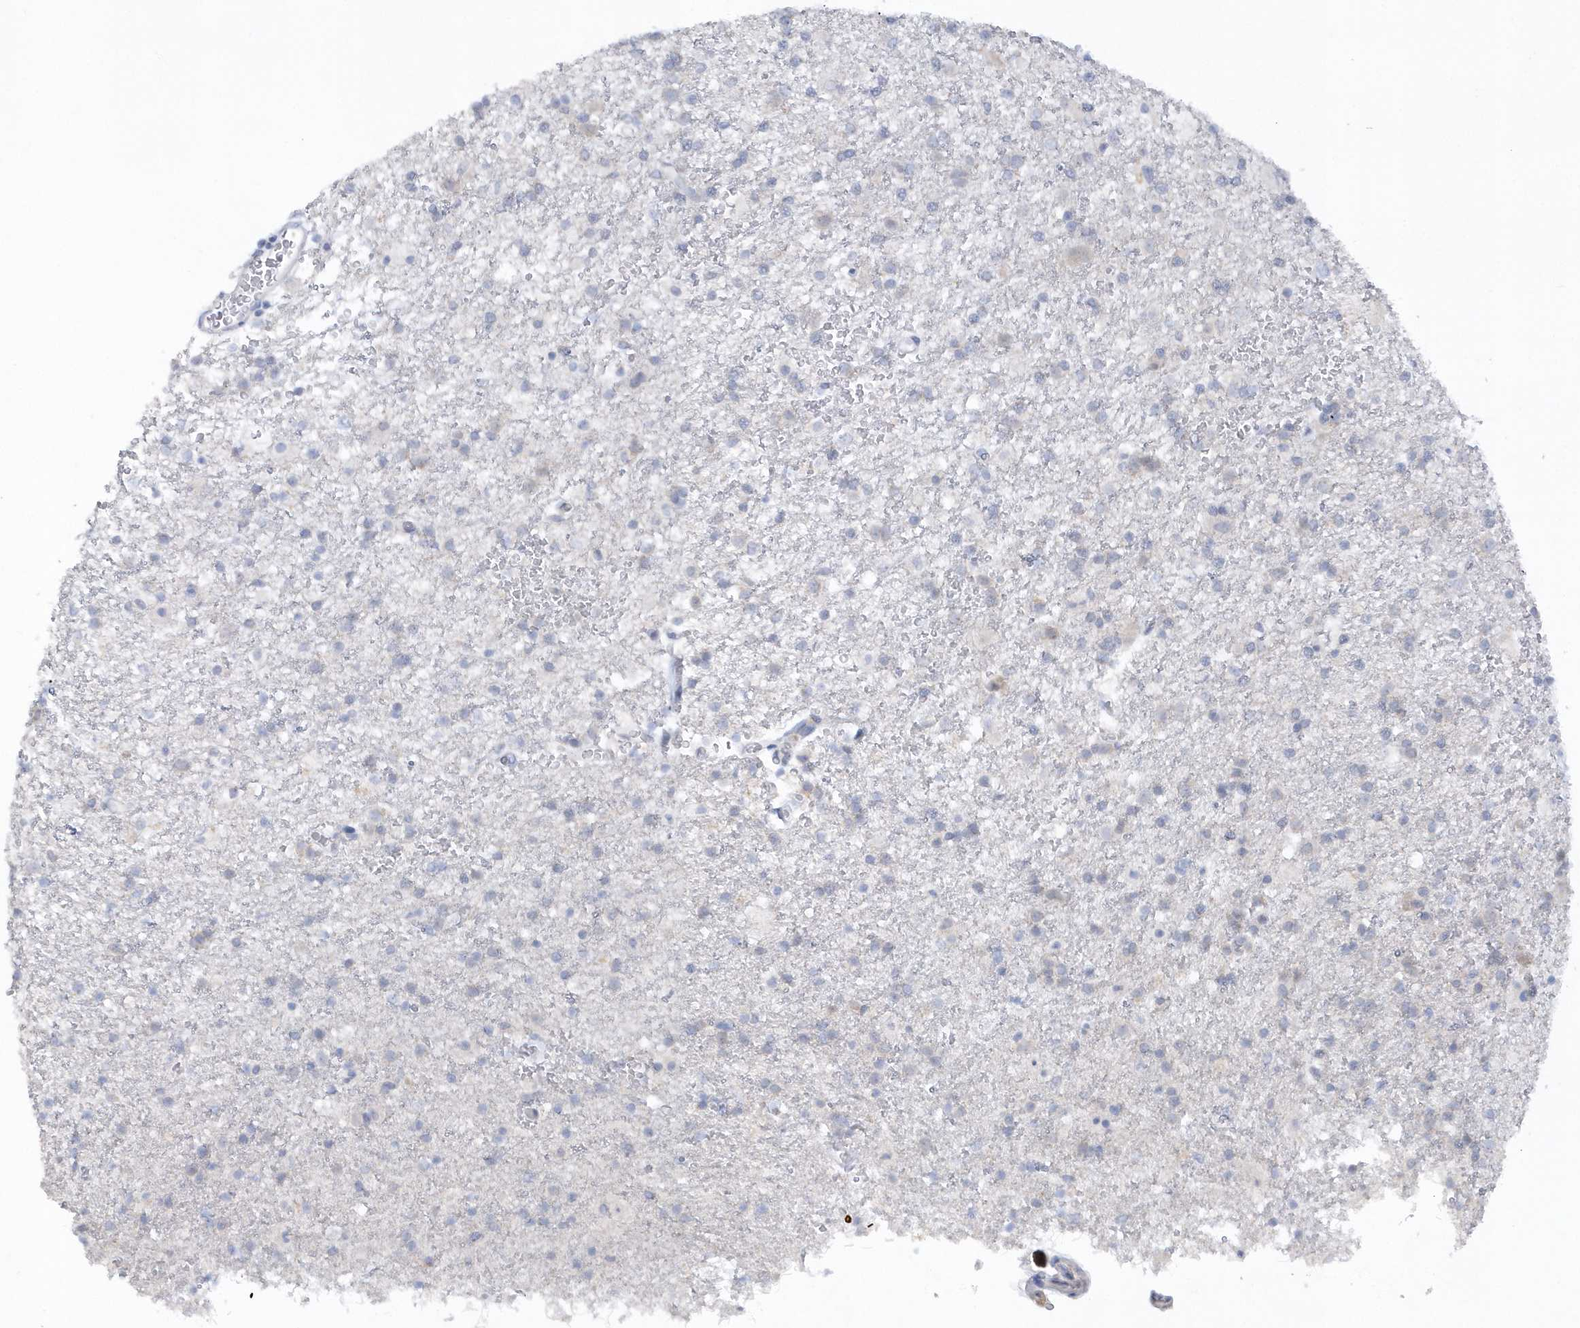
{"staining": {"intensity": "negative", "quantity": "none", "location": "none"}, "tissue": "glioma", "cell_type": "Tumor cells", "image_type": "cancer", "snomed": [{"axis": "morphology", "description": "Glioma, malignant, Low grade"}, {"axis": "topography", "description": "Brain"}], "caption": "Protein analysis of malignant glioma (low-grade) demonstrates no significant positivity in tumor cells.", "gene": "RPE", "patient": {"sex": "male", "age": 65}}